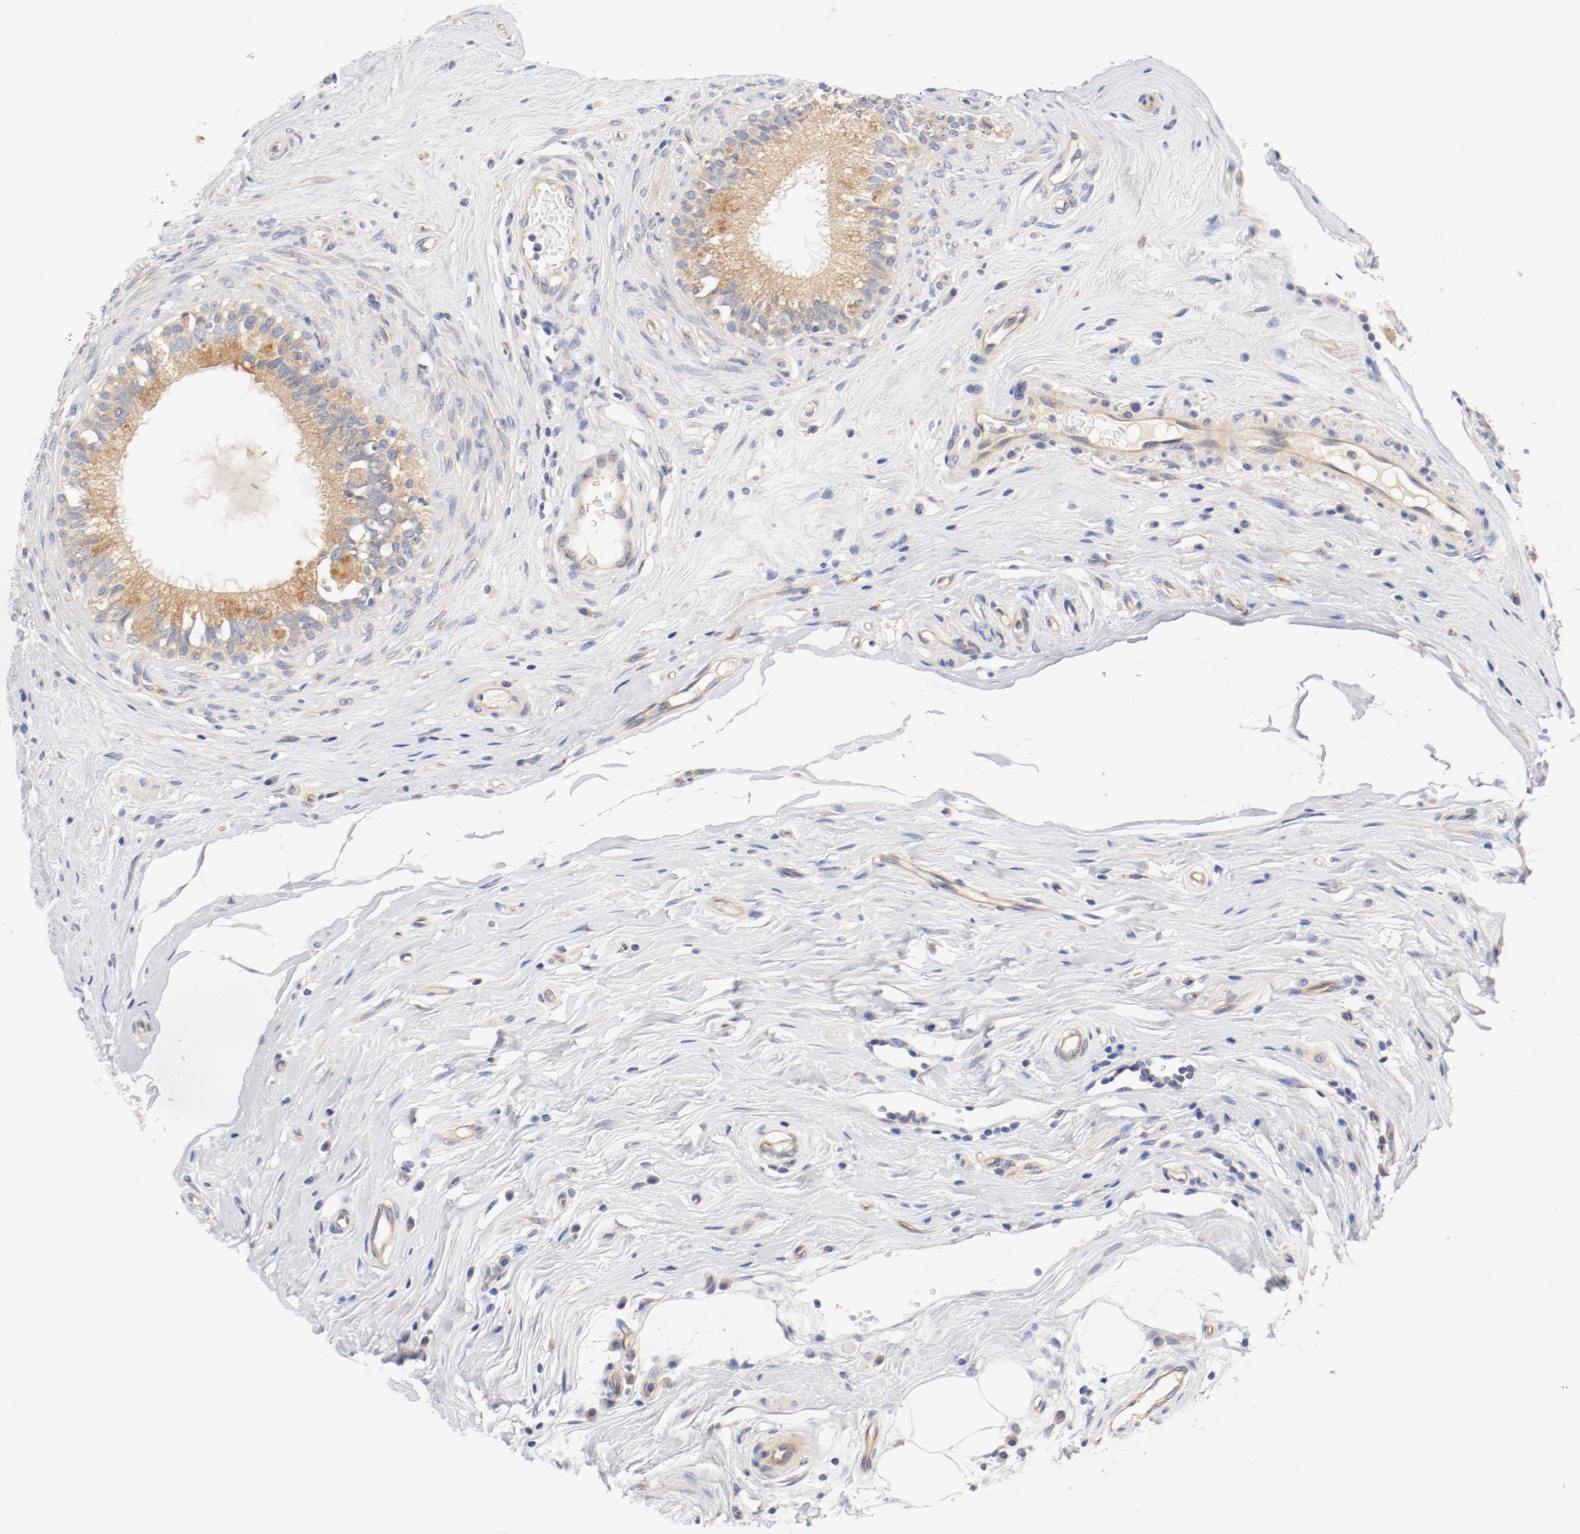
{"staining": {"intensity": "moderate", "quantity": "<25%", "location": "cytoplasmic/membranous"}, "tissue": "epididymis", "cell_type": "Glandular cells", "image_type": "normal", "snomed": [{"axis": "morphology", "description": "Normal tissue, NOS"}, {"axis": "morphology", "description": "Inflammation, NOS"}, {"axis": "topography", "description": "Epididymis"}], "caption": "The image shows immunohistochemical staining of unremarkable epididymis. There is moderate cytoplasmic/membranous staining is identified in approximately <25% of glandular cells. (IHC, brightfield microscopy, high magnification).", "gene": "DYNC1H1", "patient": {"sex": "male", "age": 84}}